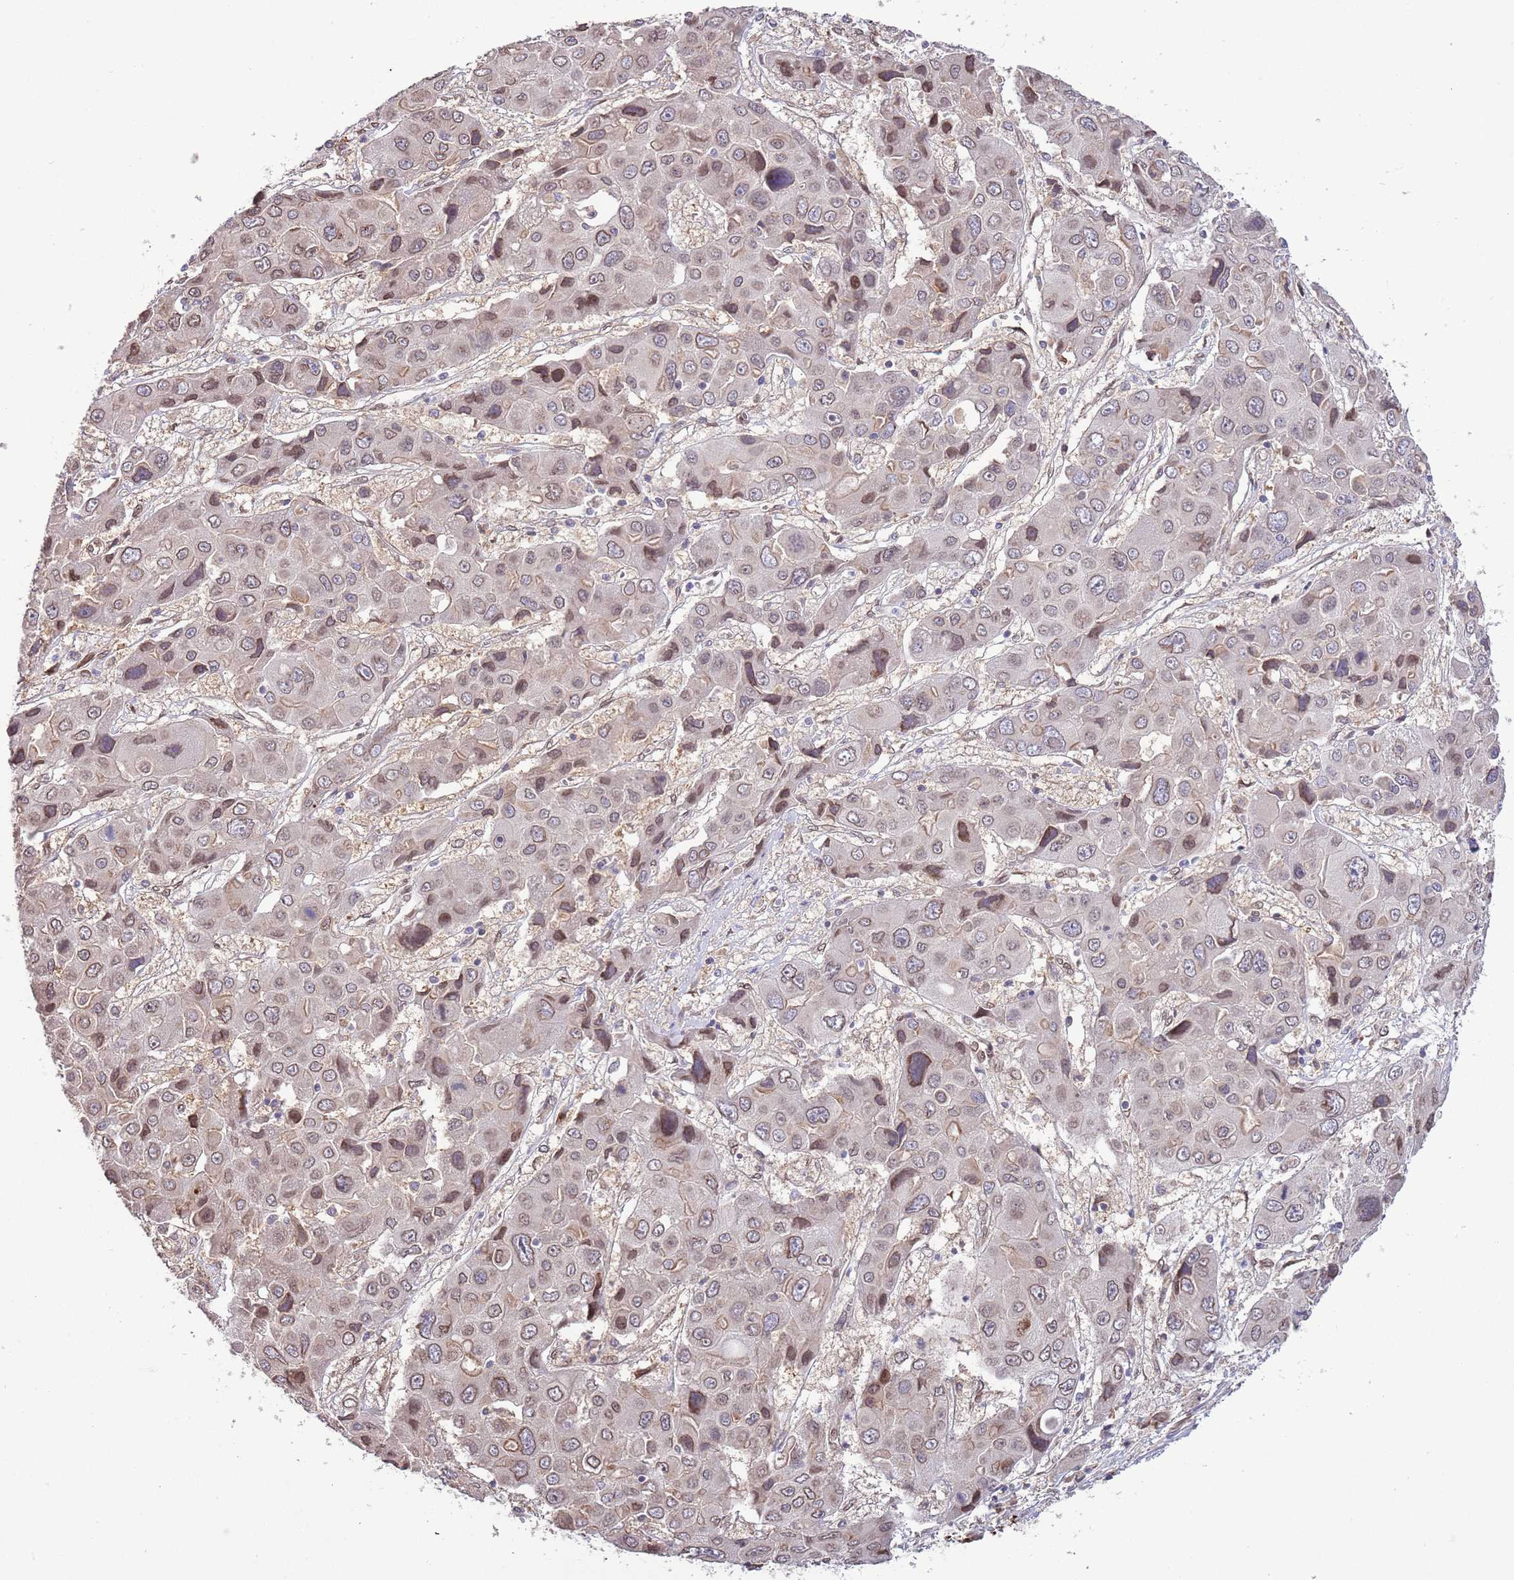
{"staining": {"intensity": "moderate", "quantity": "<25%", "location": "nuclear"}, "tissue": "liver cancer", "cell_type": "Tumor cells", "image_type": "cancer", "snomed": [{"axis": "morphology", "description": "Cholangiocarcinoma"}, {"axis": "topography", "description": "Liver"}], "caption": "Tumor cells display low levels of moderate nuclear expression in approximately <25% of cells in liver cancer (cholangiocarcinoma).", "gene": "ZNF665", "patient": {"sex": "male", "age": 67}}